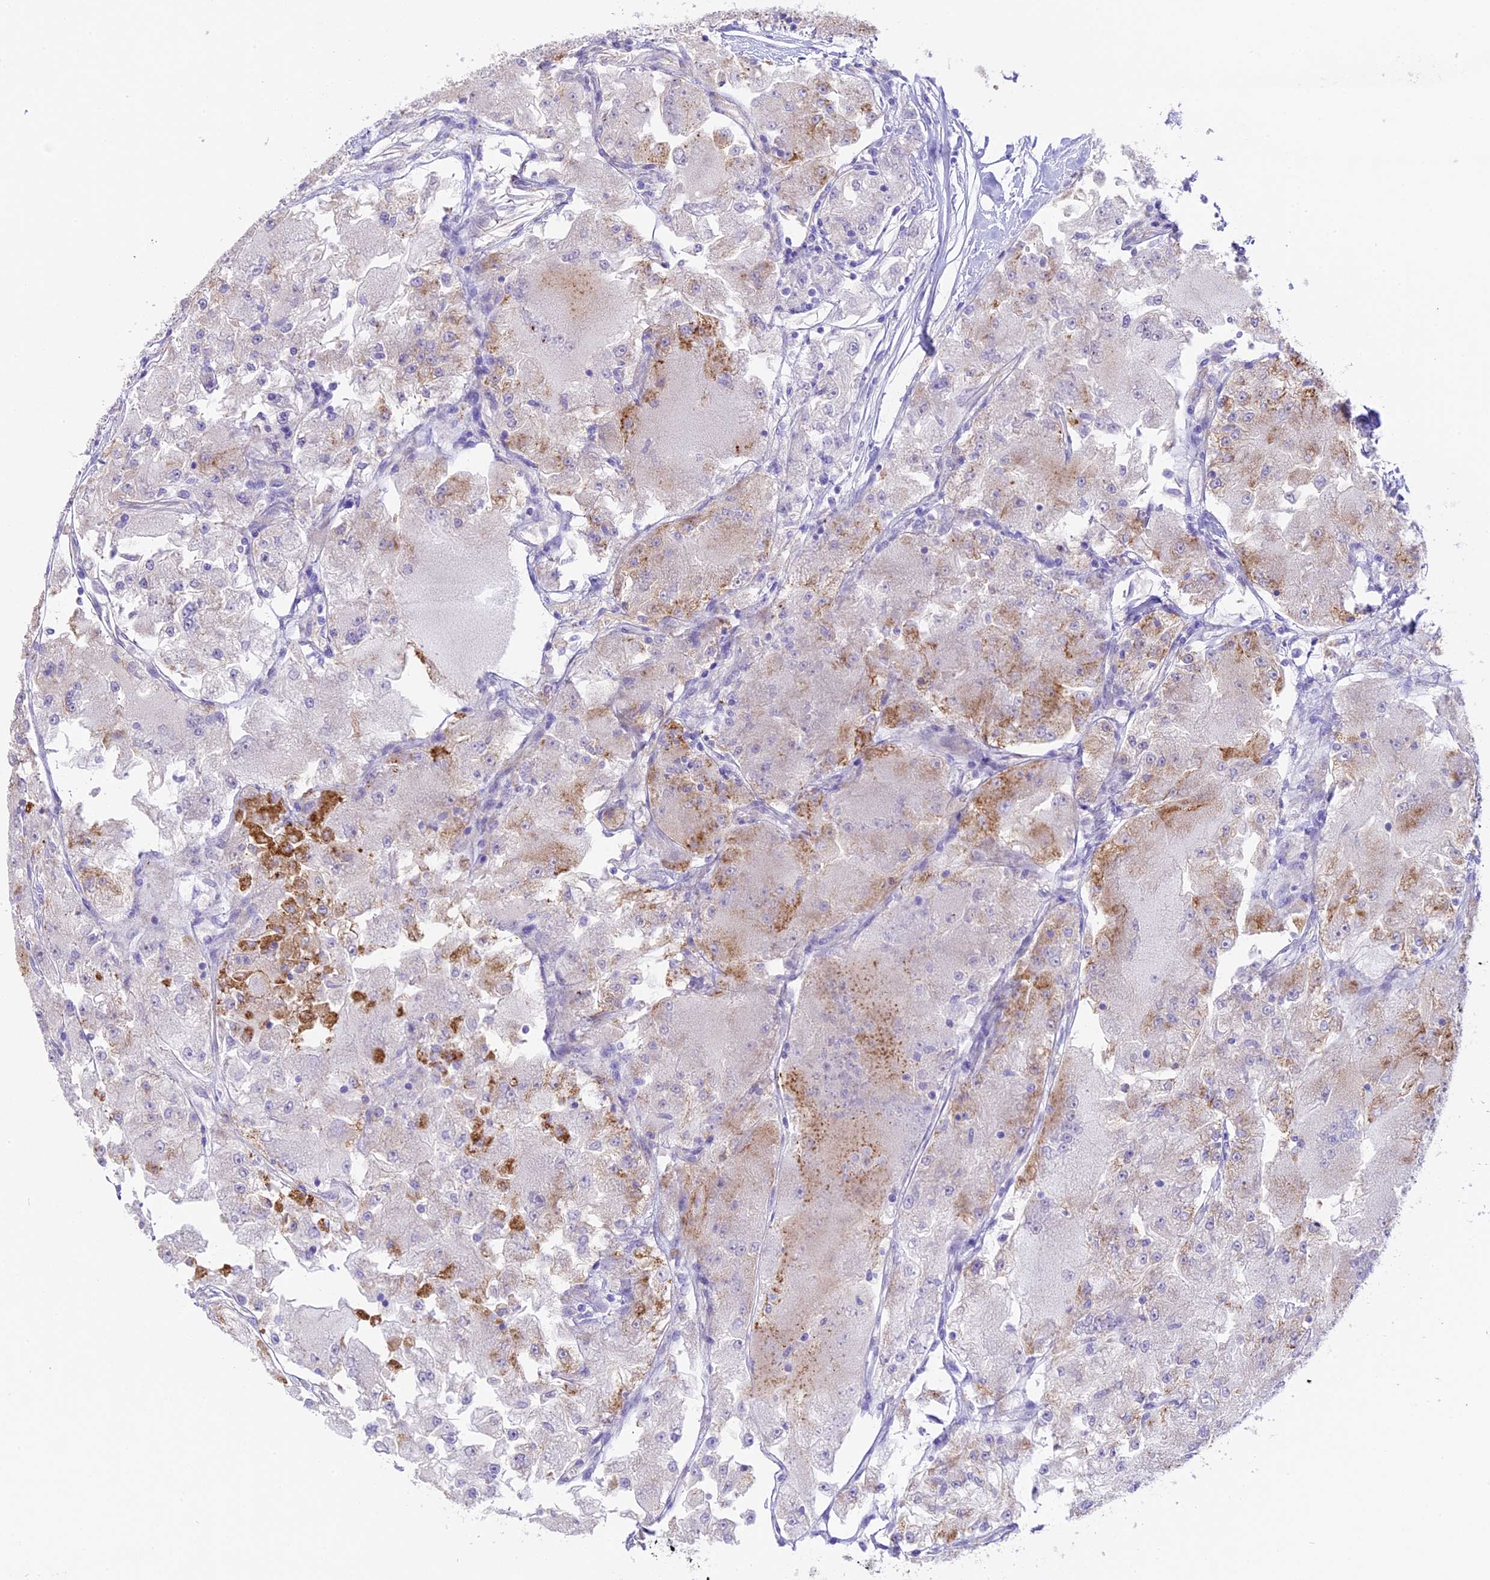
{"staining": {"intensity": "moderate", "quantity": "<25%", "location": "cytoplasmic/membranous"}, "tissue": "renal cancer", "cell_type": "Tumor cells", "image_type": "cancer", "snomed": [{"axis": "morphology", "description": "Adenocarcinoma, NOS"}, {"axis": "topography", "description": "Kidney"}], "caption": "An image showing moderate cytoplasmic/membranous staining in about <25% of tumor cells in renal cancer (adenocarcinoma), as visualized by brown immunohistochemical staining.", "gene": "NOD2", "patient": {"sex": "female", "age": 72}}